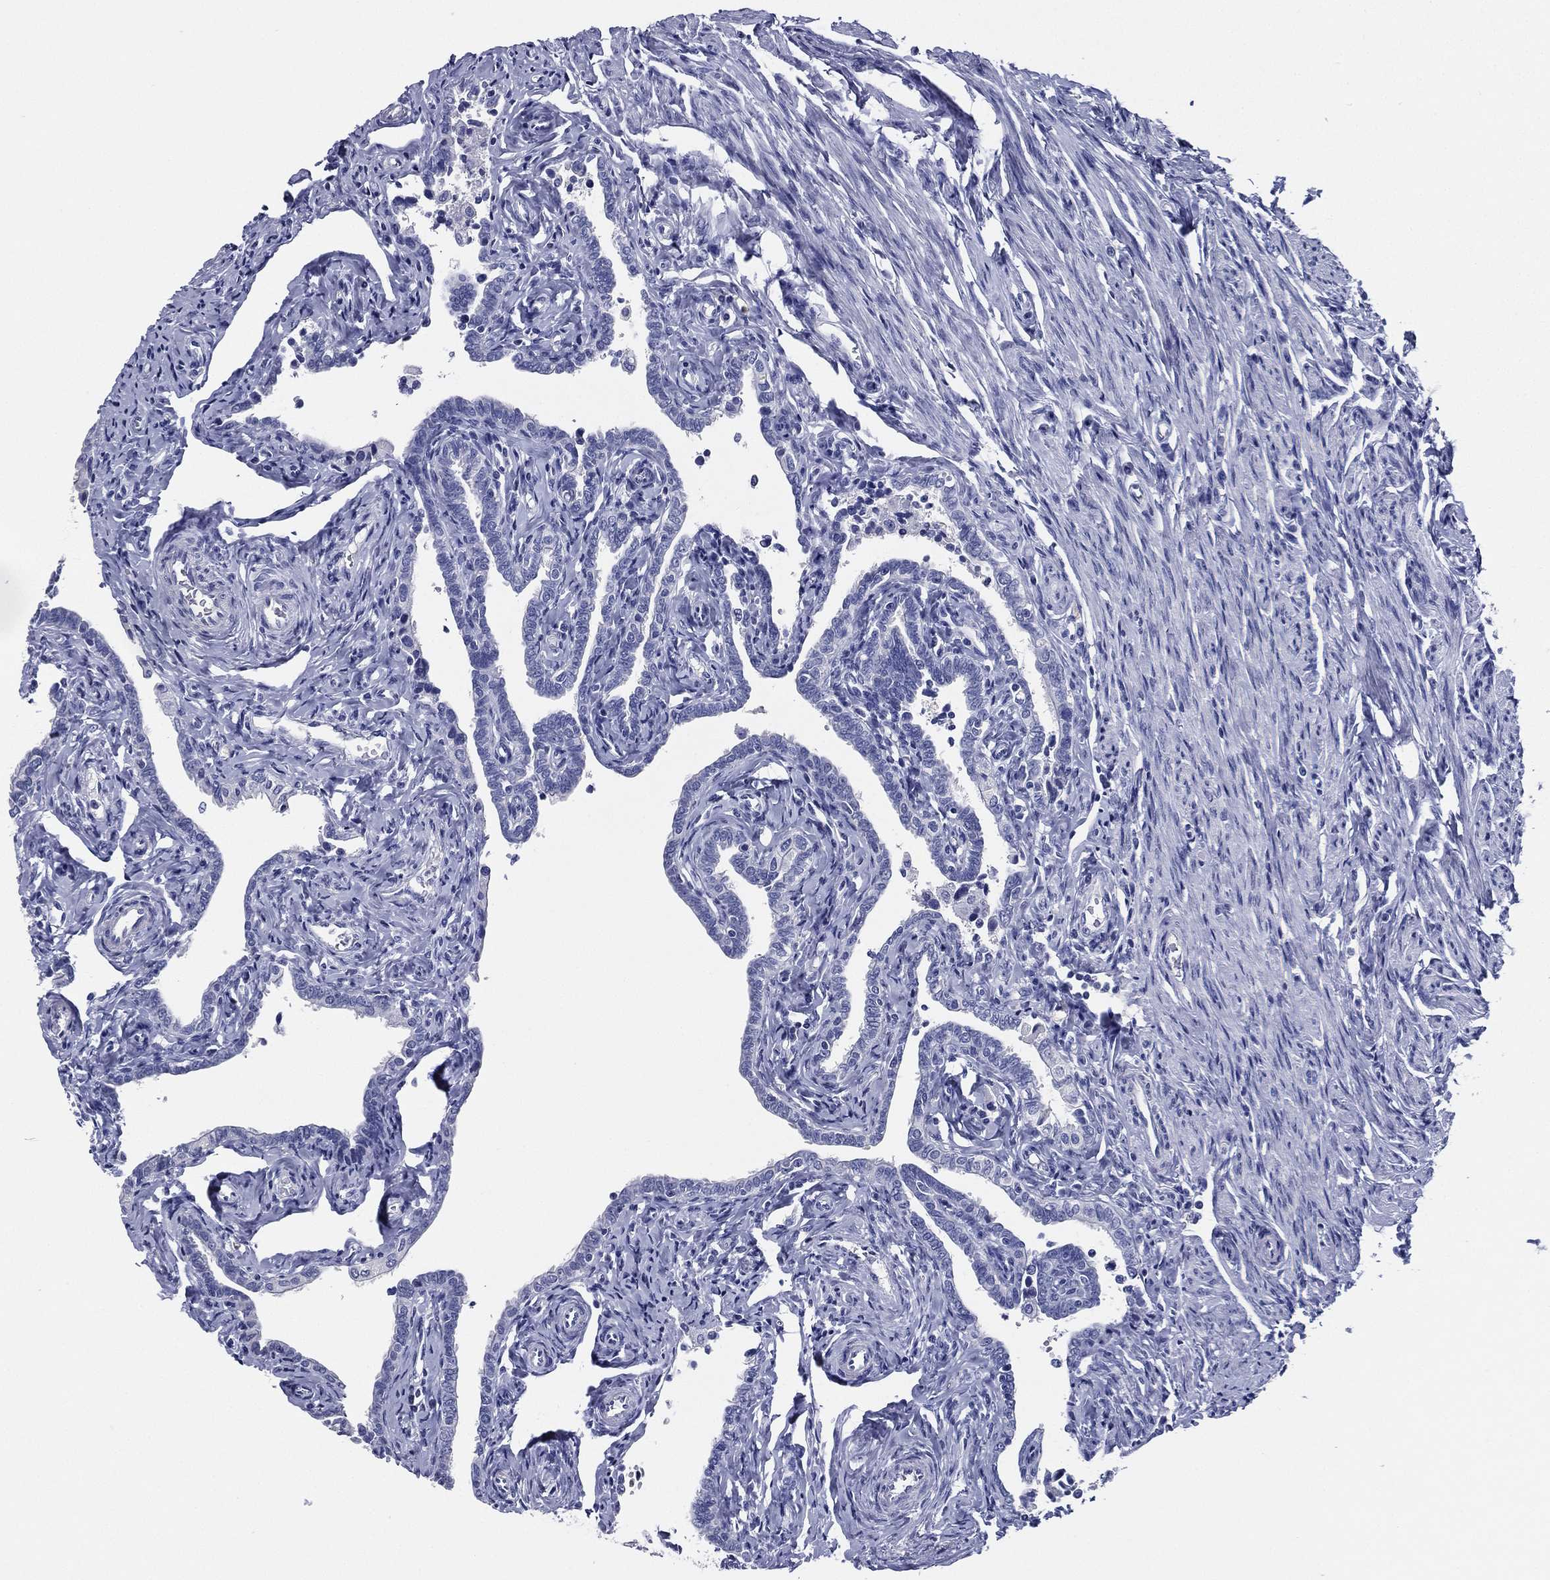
{"staining": {"intensity": "negative", "quantity": "none", "location": "none"}, "tissue": "fallopian tube", "cell_type": "Glandular cells", "image_type": "normal", "snomed": [{"axis": "morphology", "description": "Normal tissue, NOS"}, {"axis": "topography", "description": "Fallopian tube"}, {"axis": "topography", "description": "Ovary"}], "caption": "DAB immunohistochemical staining of benign fallopian tube exhibits no significant staining in glandular cells.", "gene": "TFAP2A", "patient": {"sex": "female", "age": 54}}